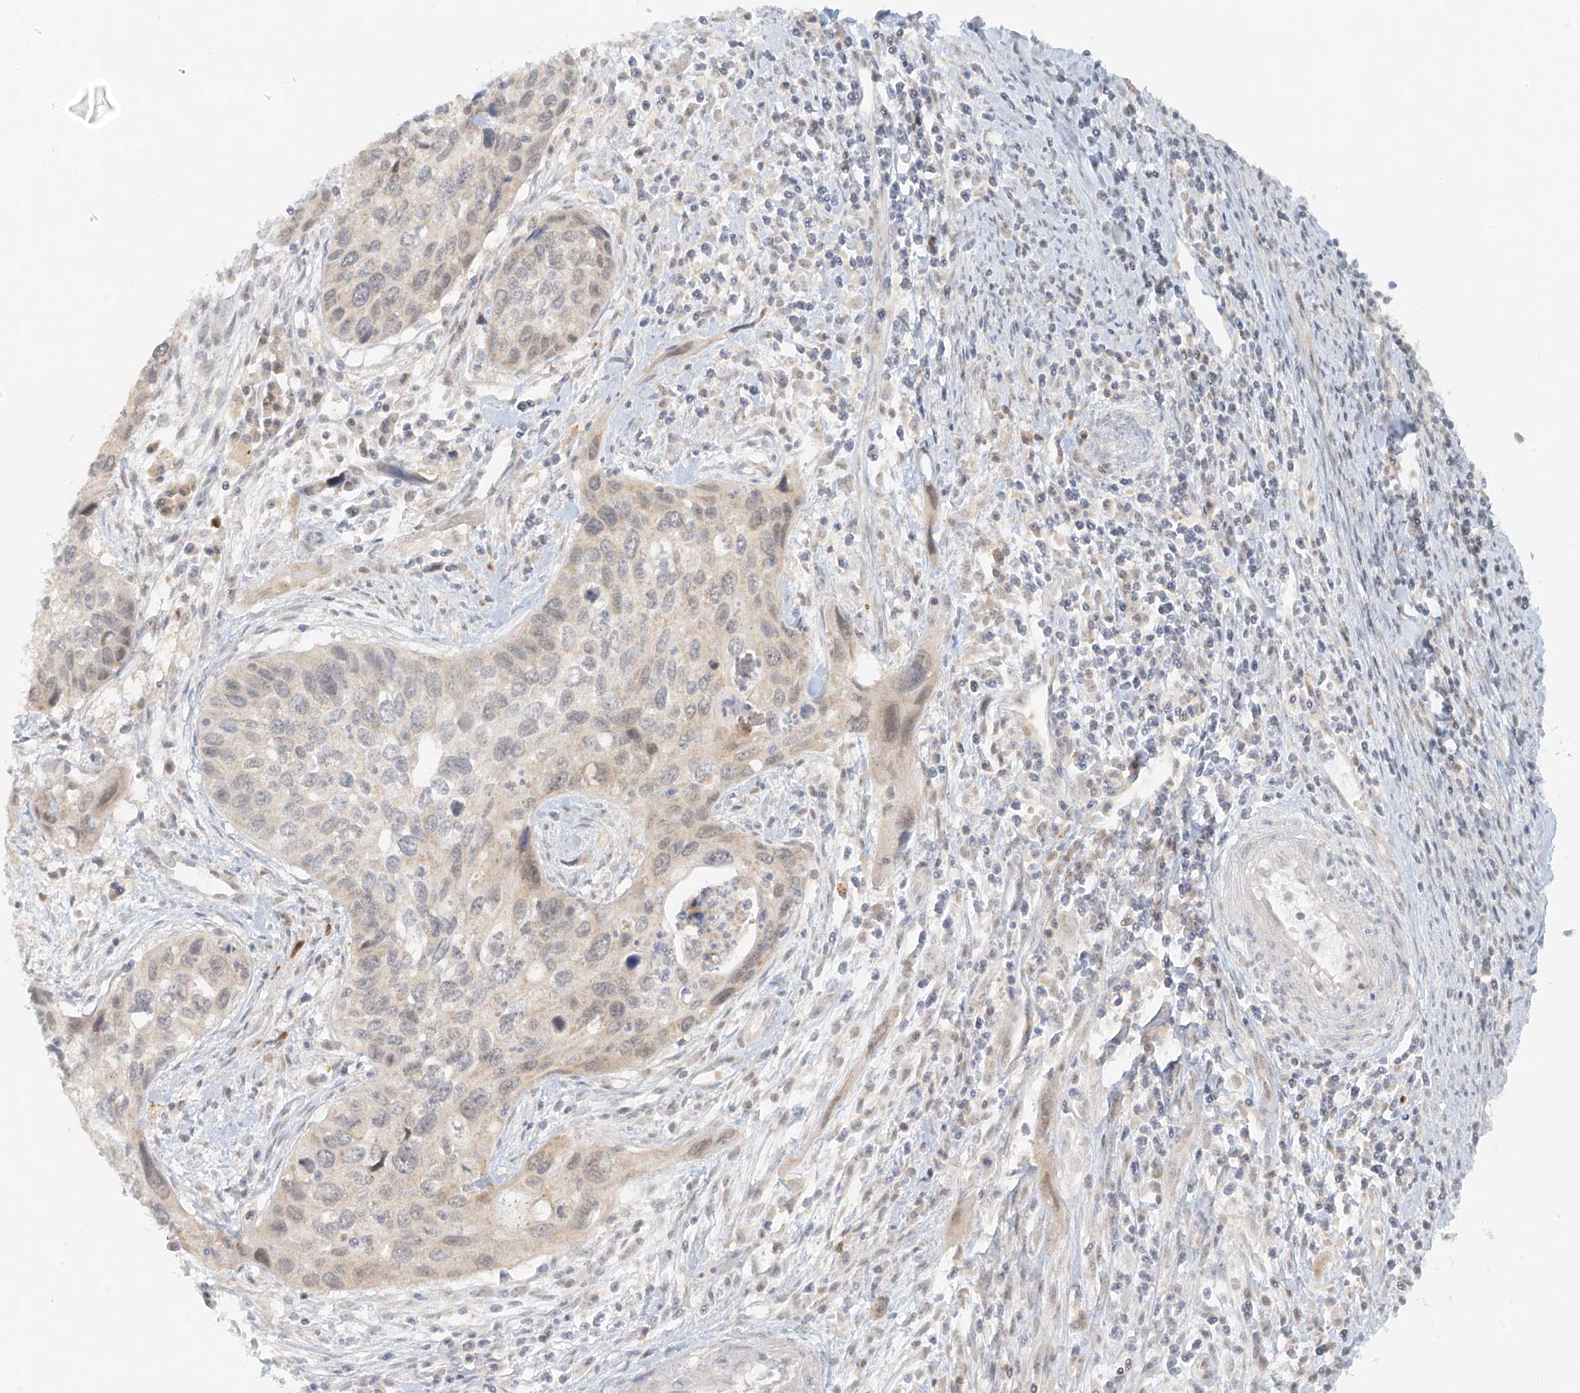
{"staining": {"intensity": "weak", "quantity": "<25%", "location": "nuclear"}, "tissue": "cervical cancer", "cell_type": "Tumor cells", "image_type": "cancer", "snomed": [{"axis": "morphology", "description": "Squamous cell carcinoma, NOS"}, {"axis": "topography", "description": "Cervix"}], "caption": "The histopathology image demonstrates no staining of tumor cells in cervical cancer (squamous cell carcinoma).", "gene": "MIPEP", "patient": {"sex": "female", "age": 55}}